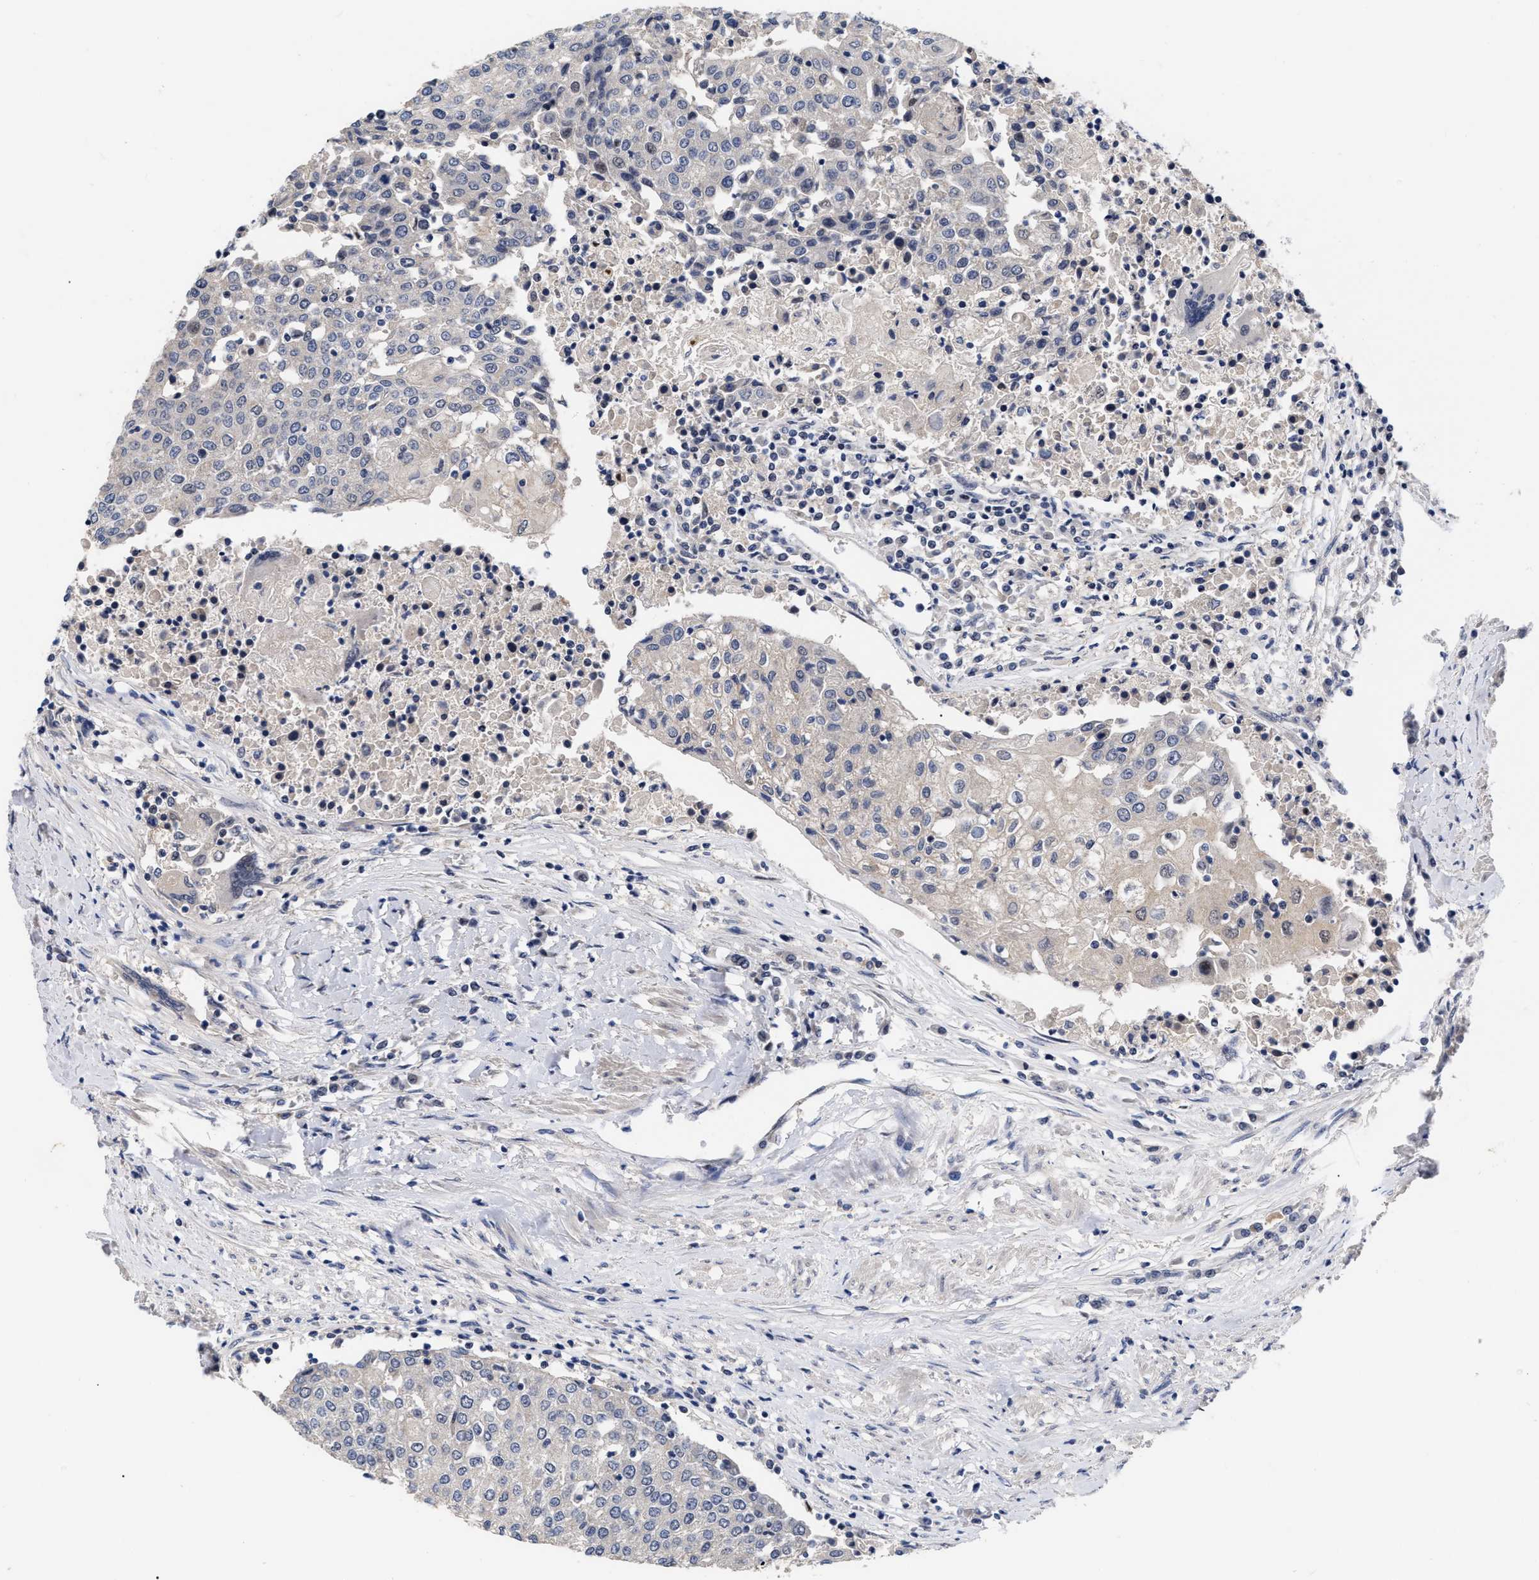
{"staining": {"intensity": "negative", "quantity": "none", "location": "none"}, "tissue": "urothelial cancer", "cell_type": "Tumor cells", "image_type": "cancer", "snomed": [{"axis": "morphology", "description": "Urothelial carcinoma, High grade"}, {"axis": "topography", "description": "Urinary bladder"}], "caption": "Urothelial carcinoma (high-grade) stained for a protein using IHC demonstrates no positivity tumor cells.", "gene": "CCN5", "patient": {"sex": "female", "age": 85}}